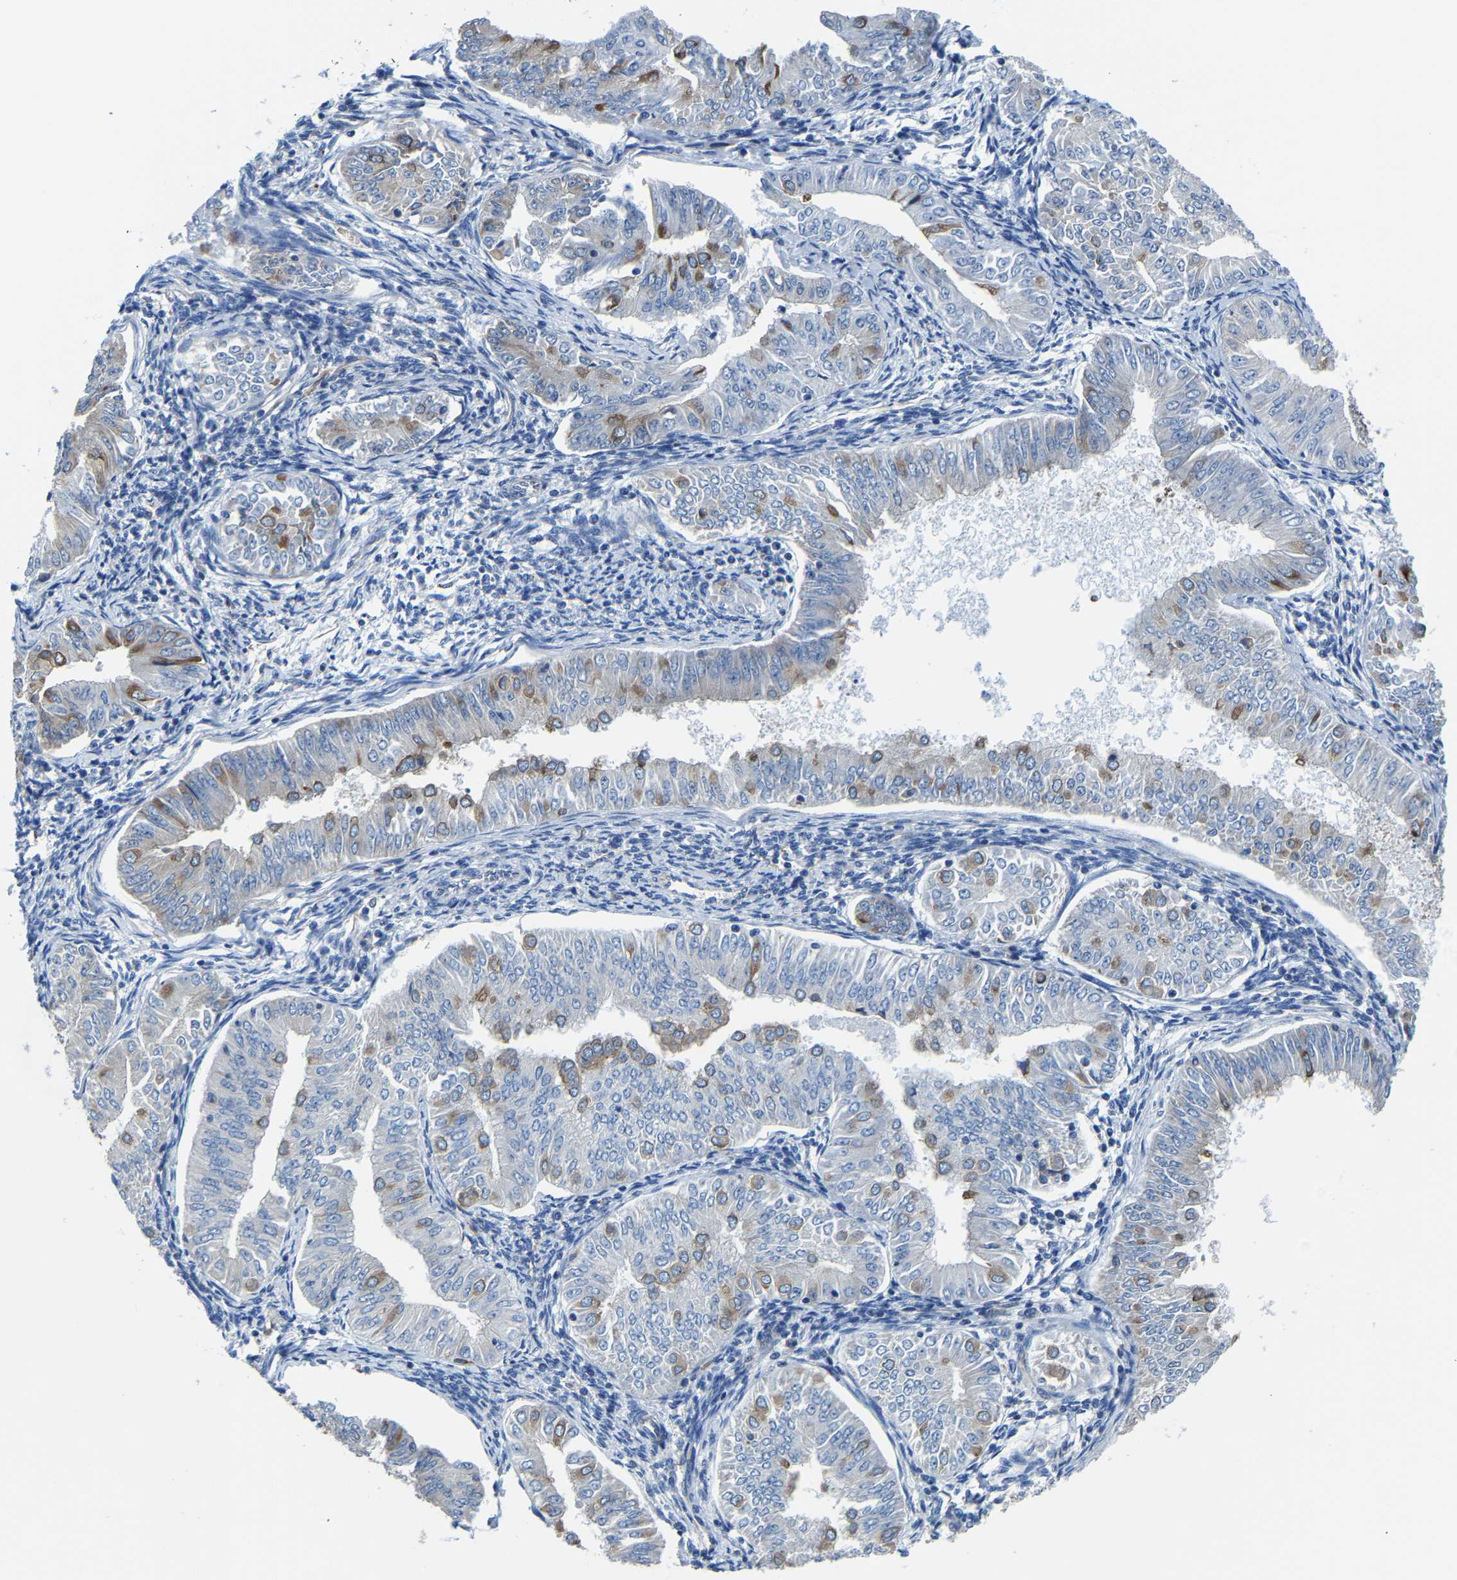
{"staining": {"intensity": "moderate", "quantity": "<25%", "location": "cytoplasmic/membranous"}, "tissue": "endometrial cancer", "cell_type": "Tumor cells", "image_type": "cancer", "snomed": [{"axis": "morphology", "description": "Normal tissue, NOS"}, {"axis": "morphology", "description": "Adenocarcinoma, NOS"}, {"axis": "topography", "description": "Endometrium"}], "caption": "DAB (3,3'-diaminobenzidine) immunohistochemical staining of endometrial cancer reveals moderate cytoplasmic/membranous protein expression in about <25% of tumor cells. Using DAB (3,3'-diaminobenzidine) (brown) and hematoxylin (blue) stains, captured at high magnification using brightfield microscopy.", "gene": "G3BP2", "patient": {"sex": "female", "age": 53}}